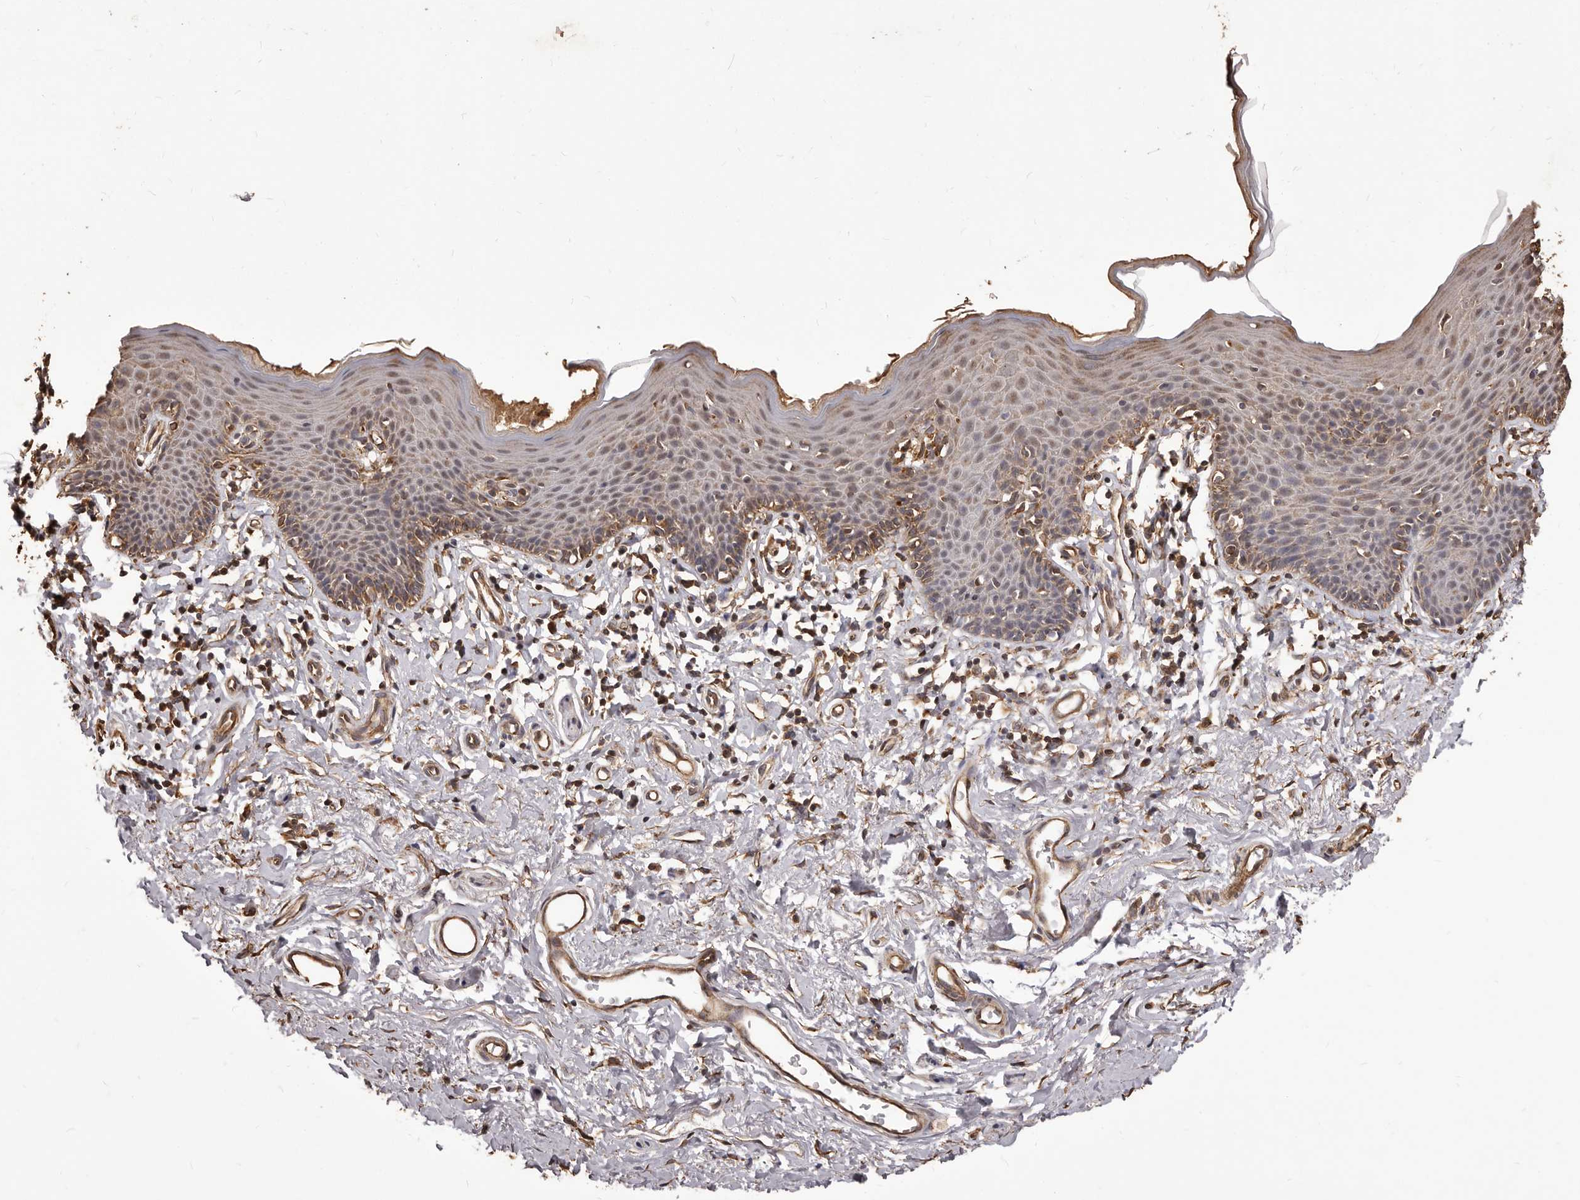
{"staining": {"intensity": "weak", "quantity": "25%-75%", "location": "cytoplasmic/membranous"}, "tissue": "skin", "cell_type": "Epidermal cells", "image_type": "normal", "snomed": [{"axis": "morphology", "description": "Normal tissue, NOS"}, {"axis": "topography", "description": "Vulva"}], "caption": "DAB immunohistochemical staining of benign human skin demonstrates weak cytoplasmic/membranous protein expression in approximately 25%-75% of epidermal cells.", "gene": "ALPK1", "patient": {"sex": "female", "age": 66}}